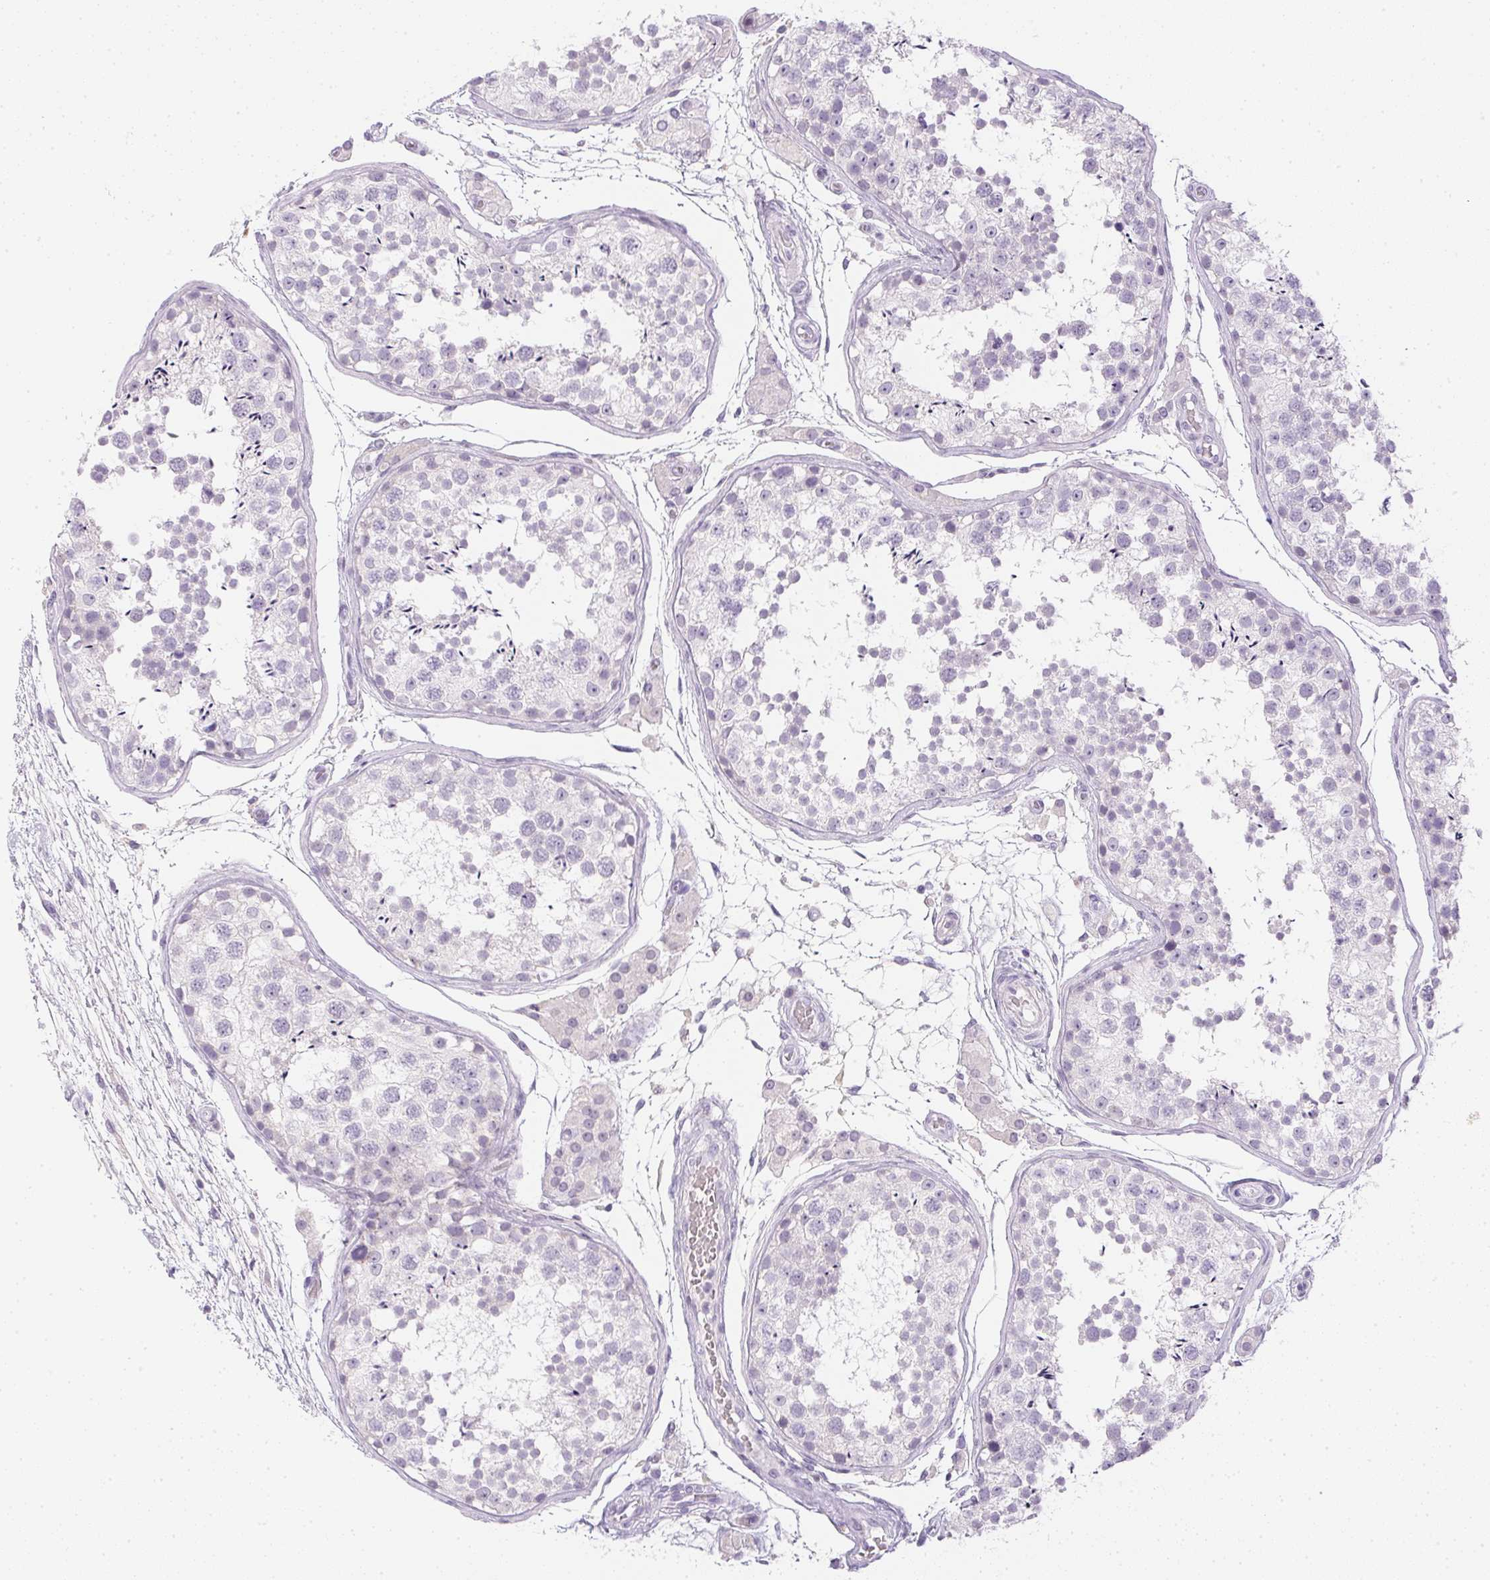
{"staining": {"intensity": "negative", "quantity": "none", "location": "none"}, "tissue": "testis", "cell_type": "Cells in seminiferous ducts", "image_type": "normal", "snomed": [{"axis": "morphology", "description": "Normal tissue, NOS"}, {"axis": "morphology", "description": "Seminoma, NOS"}, {"axis": "topography", "description": "Testis"}], "caption": "Photomicrograph shows no significant protein staining in cells in seminiferous ducts of unremarkable testis.", "gene": "PPY", "patient": {"sex": "male", "age": 29}}